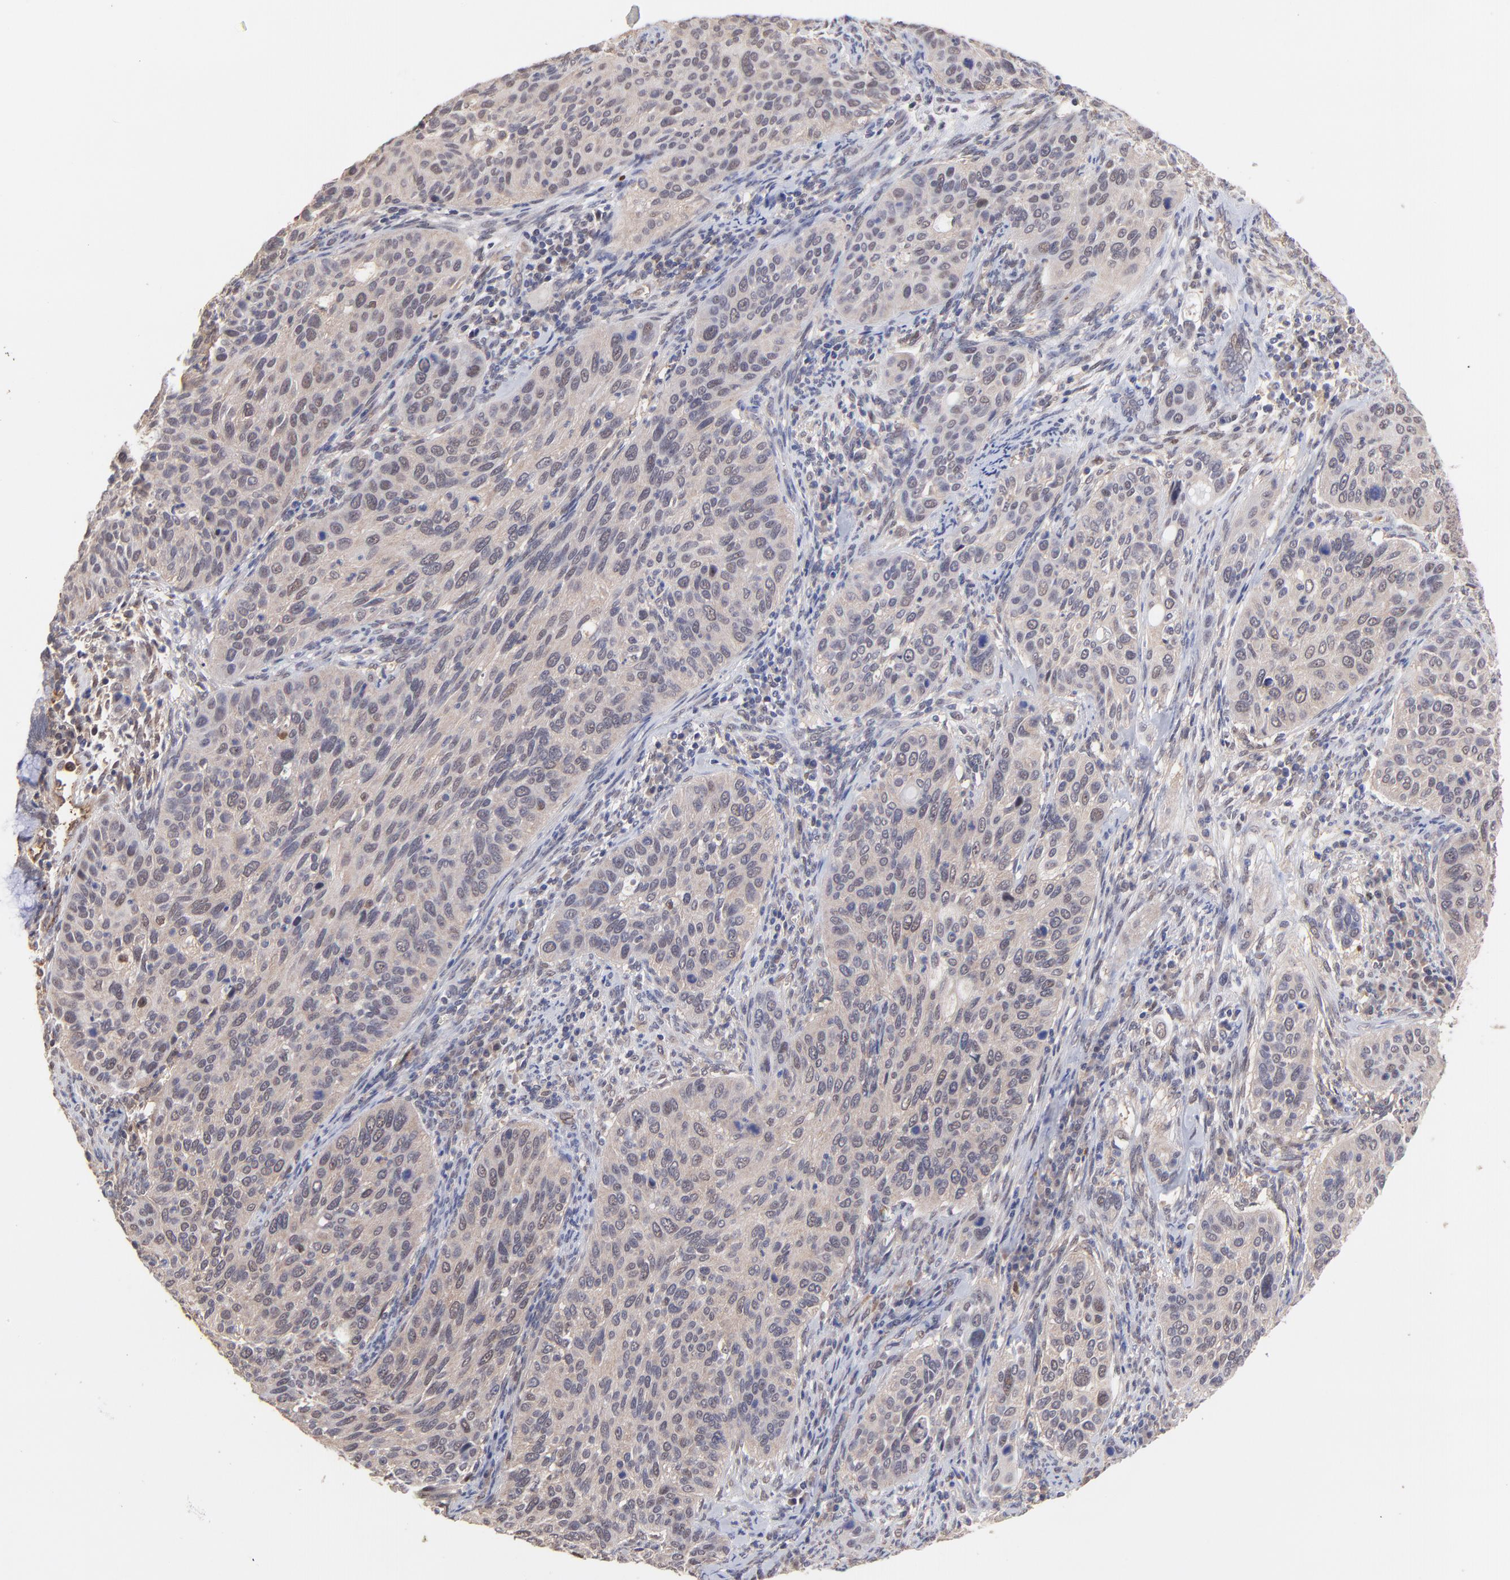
{"staining": {"intensity": "weak", "quantity": "<25%", "location": "cytoplasmic/membranous,nuclear"}, "tissue": "cervical cancer", "cell_type": "Tumor cells", "image_type": "cancer", "snomed": [{"axis": "morphology", "description": "Squamous cell carcinoma, NOS"}, {"axis": "topography", "description": "Cervix"}], "caption": "This is a histopathology image of immunohistochemistry (IHC) staining of cervical cancer, which shows no expression in tumor cells.", "gene": "PSMD14", "patient": {"sex": "female", "age": 57}}